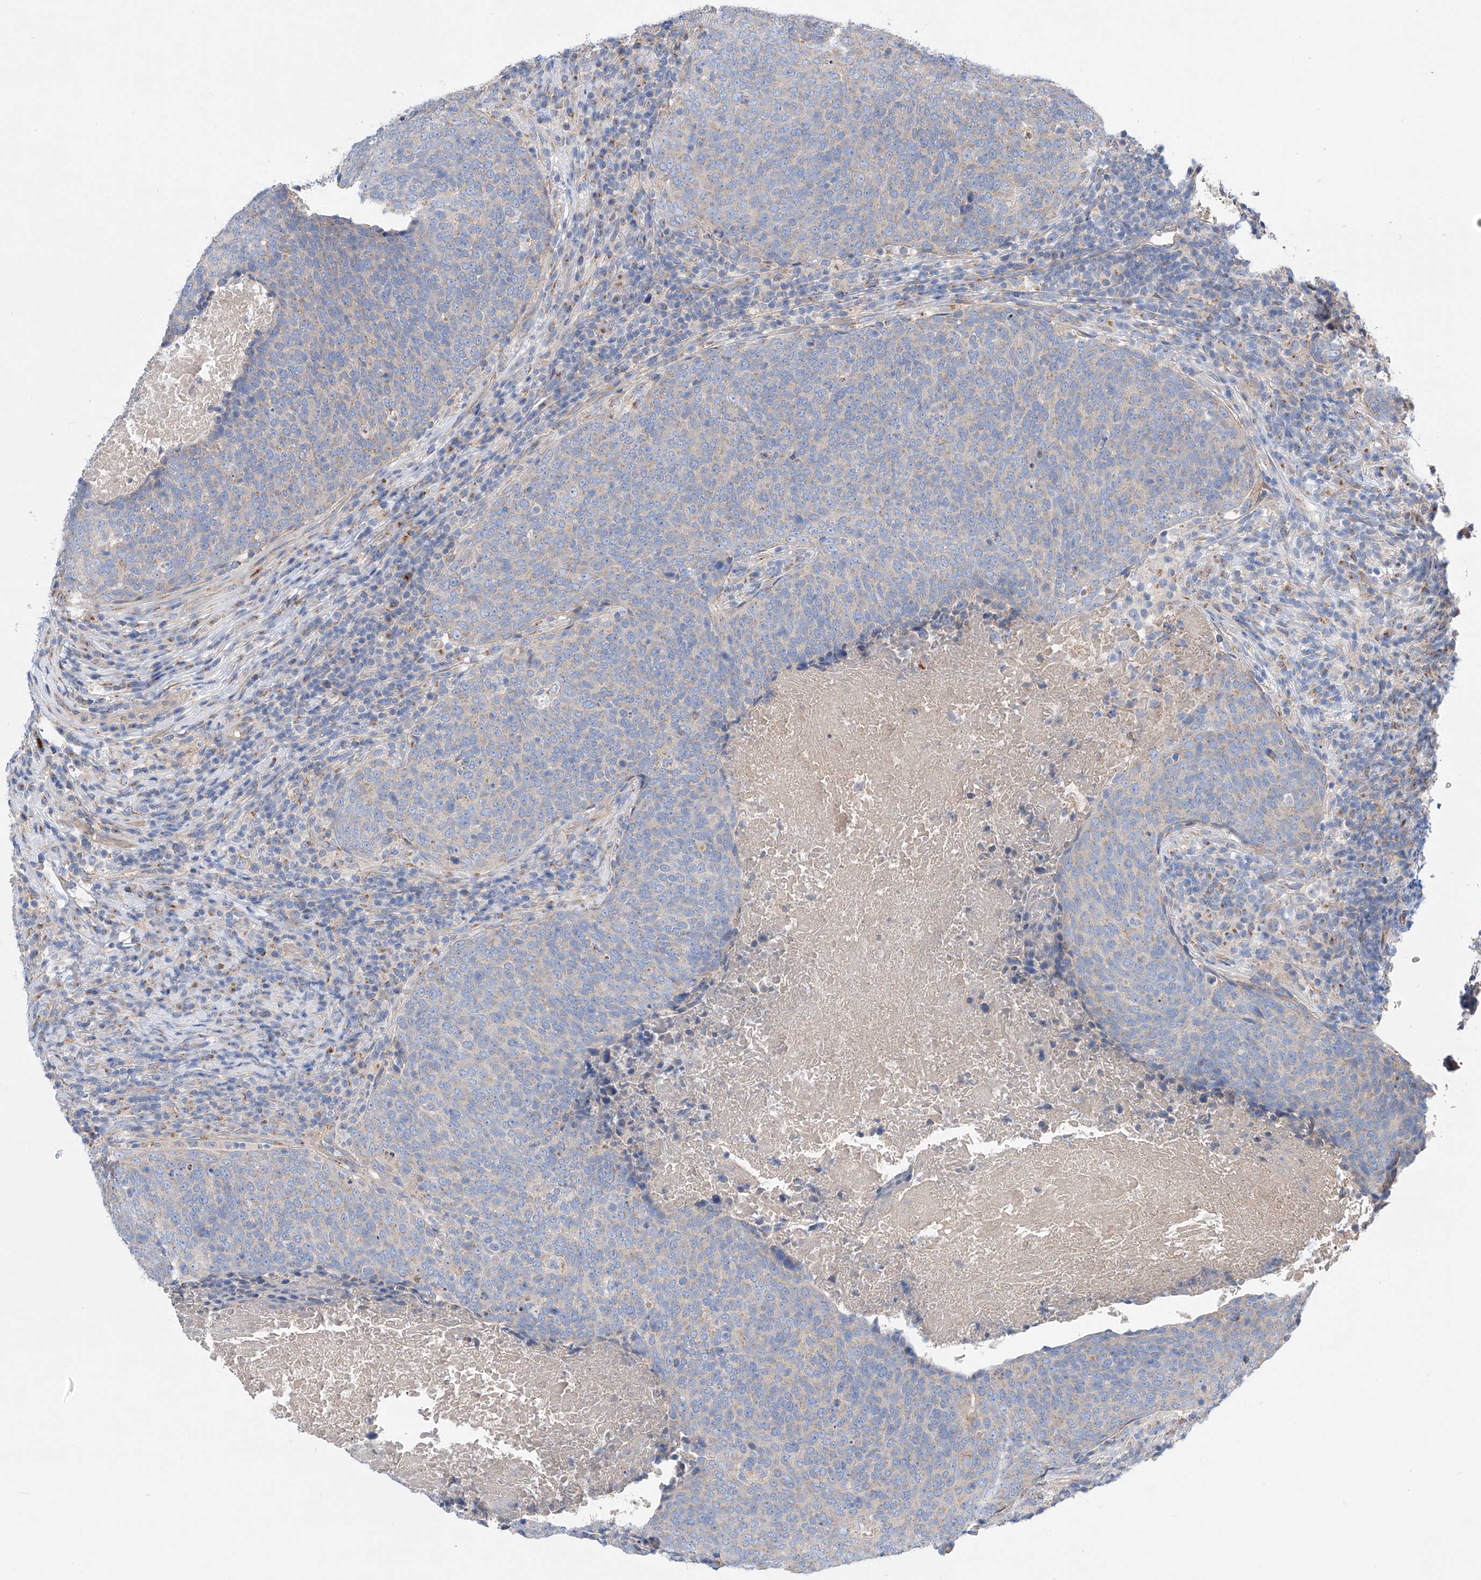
{"staining": {"intensity": "negative", "quantity": "none", "location": "none"}, "tissue": "head and neck cancer", "cell_type": "Tumor cells", "image_type": "cancer", "snomed": [{"axis": "morphology", "description": "Squamous cell carcinoma, NOS"}, {"axis": "morphology", "description": "Squamous cell carcinoma, metastatic, NOS"}, {"axis": "topography", "description": "Lymph node"}, {"axis": "topography", "description": "Head-Neck"}], "caption": "The immunohistochemistry (IHC) photomicrograph has no significant positivity in tumor cells of head and neck cancer (metastatic squamous cell carcinoma) tissue.", "gene": "SLC22A7", "patient": {"sex": "male", "age": 62}}